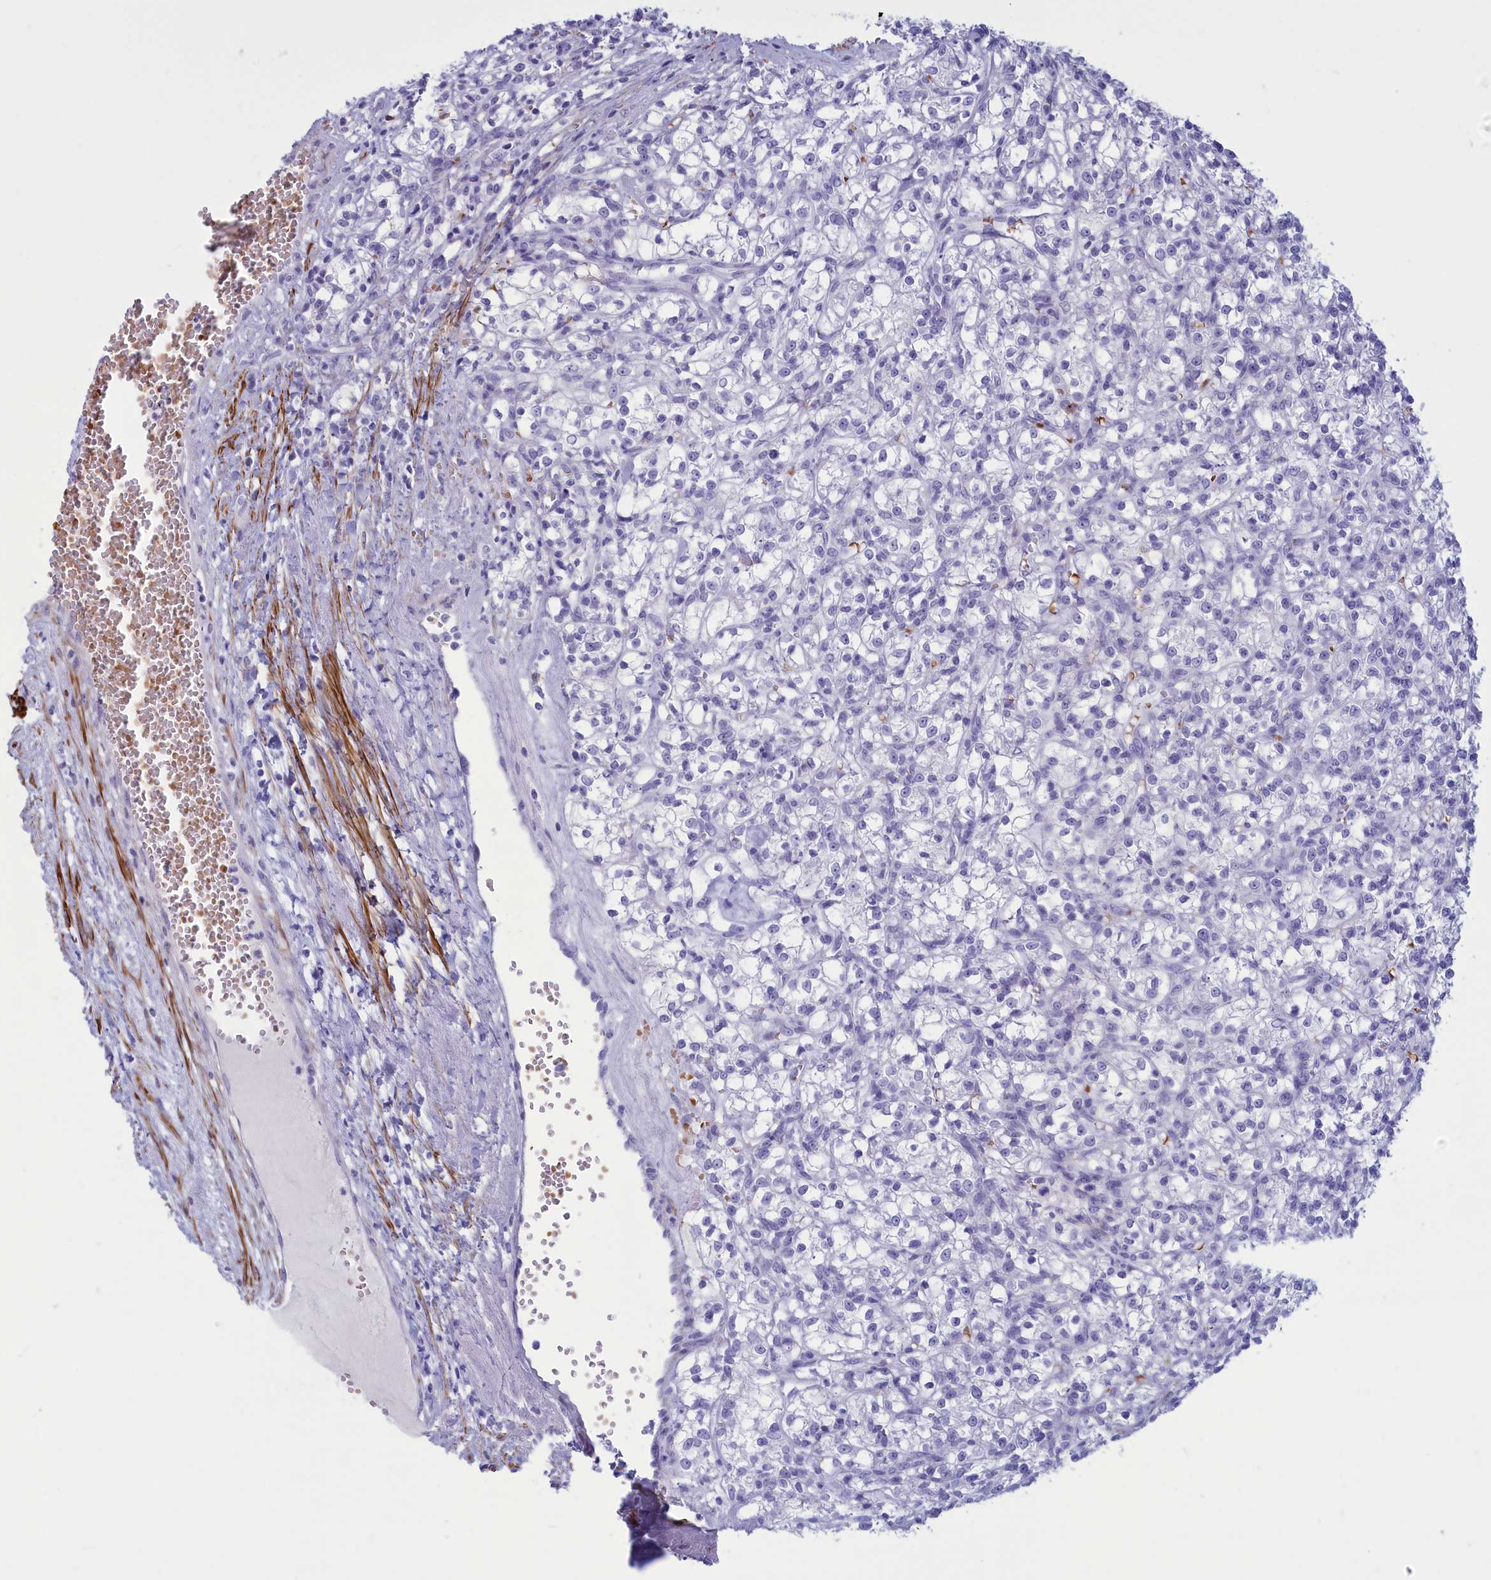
{"staining": {"intensity": "negative", "quantity": "none", "location": "none"}, "tissue": "renal cancer", "cell_type": "Tumor cells", "image_type": "cancer", "snomed": [{"axis": "morphology", "description": "Adenocarcinoma, NOS"}, {"axis": "topography", "description": "Kidney"}], "caption": "An immunohistochemistry histopathology image of renal cancer is shown. There is no staining in tumor cells of renal cancer.", "gene": "GAPDHS", "patient": {"sex": "female", "age": 59}}